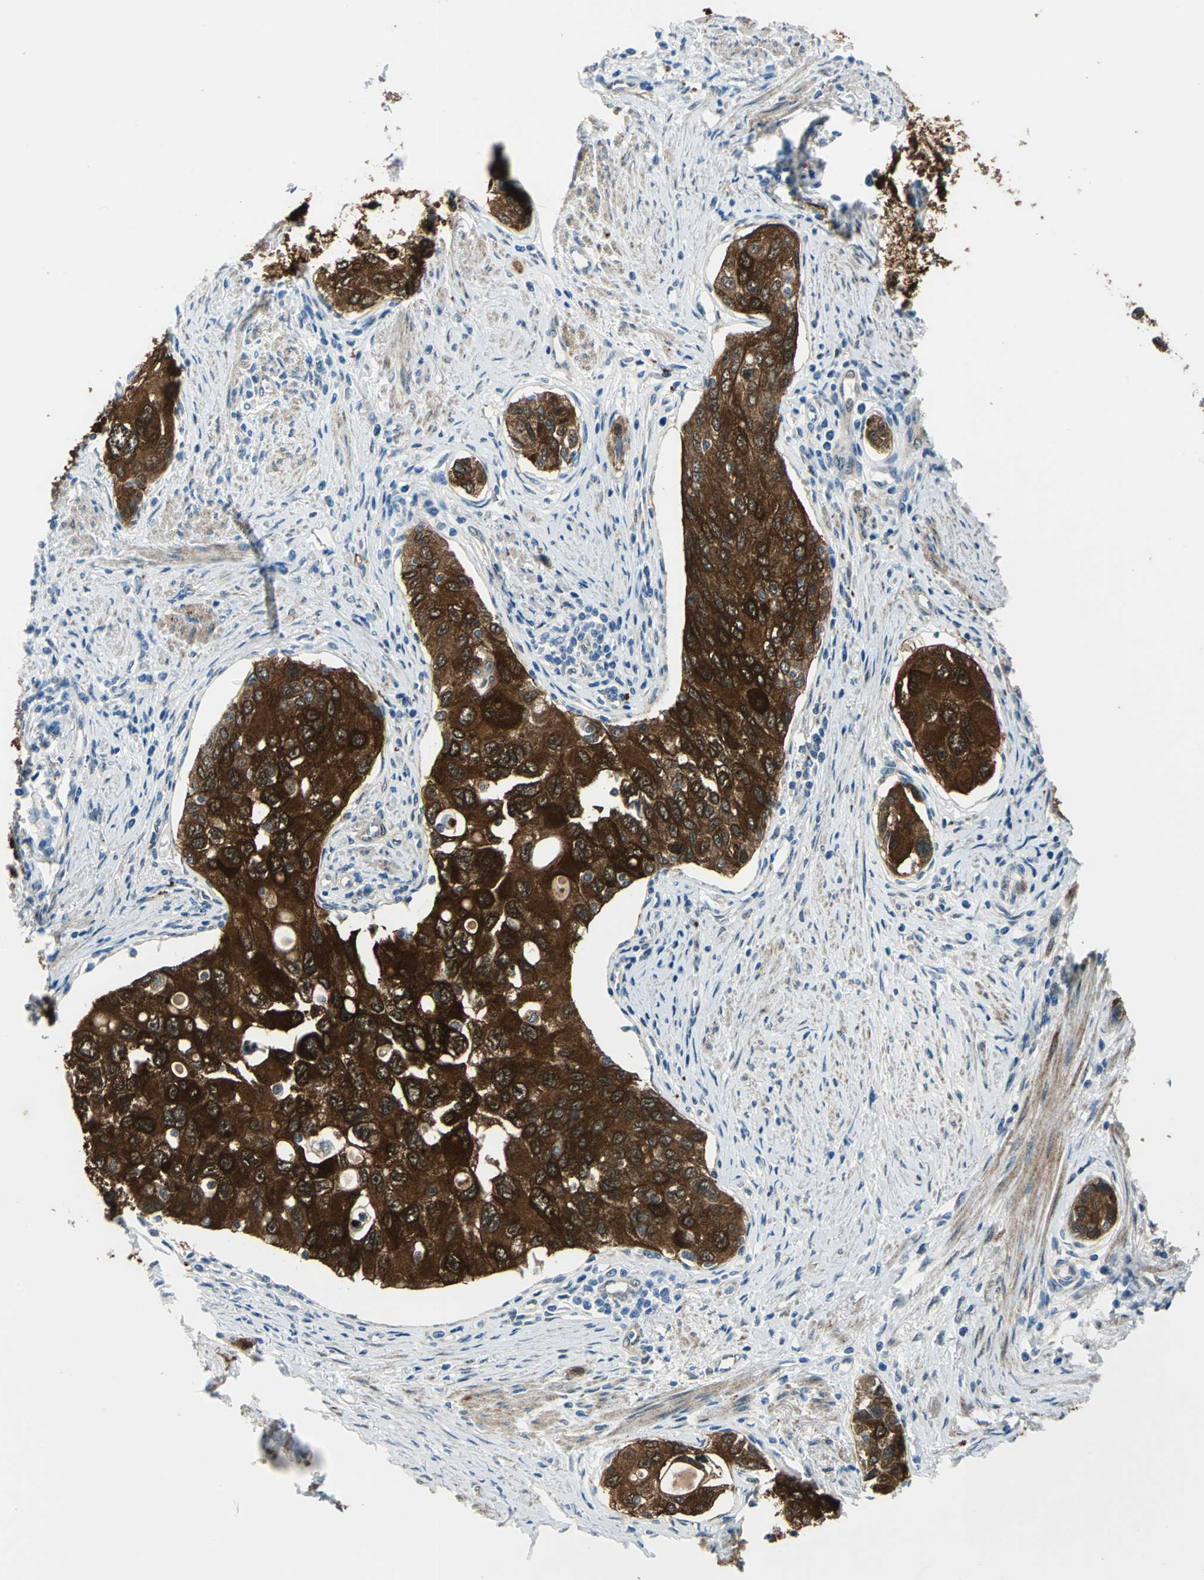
{"staining": {"intensity": "strong", "quantity": ">75%", "location": "cytoplasmic/membranous"}, "tissue": "urothelial cancer", "cell_type": "Tumor cells", "image_type": "cancer", "snomed": [{"axis": "morphology", "description": "Urothelial carcinoma, High grade"}, {"axis": "topography", "description": "Urinary bladder"}], "caption": "Urothelial carcinoma (high-grade) stained with DAB (3,3'-diaminobenzidine) immunohistochemistry demonstrates high levels of strong cytoplasmic/membranous staining in approximately >75% of tumor cells.", "gene": "HSPB1", "patient": {"sex": "female", "age": 56}}